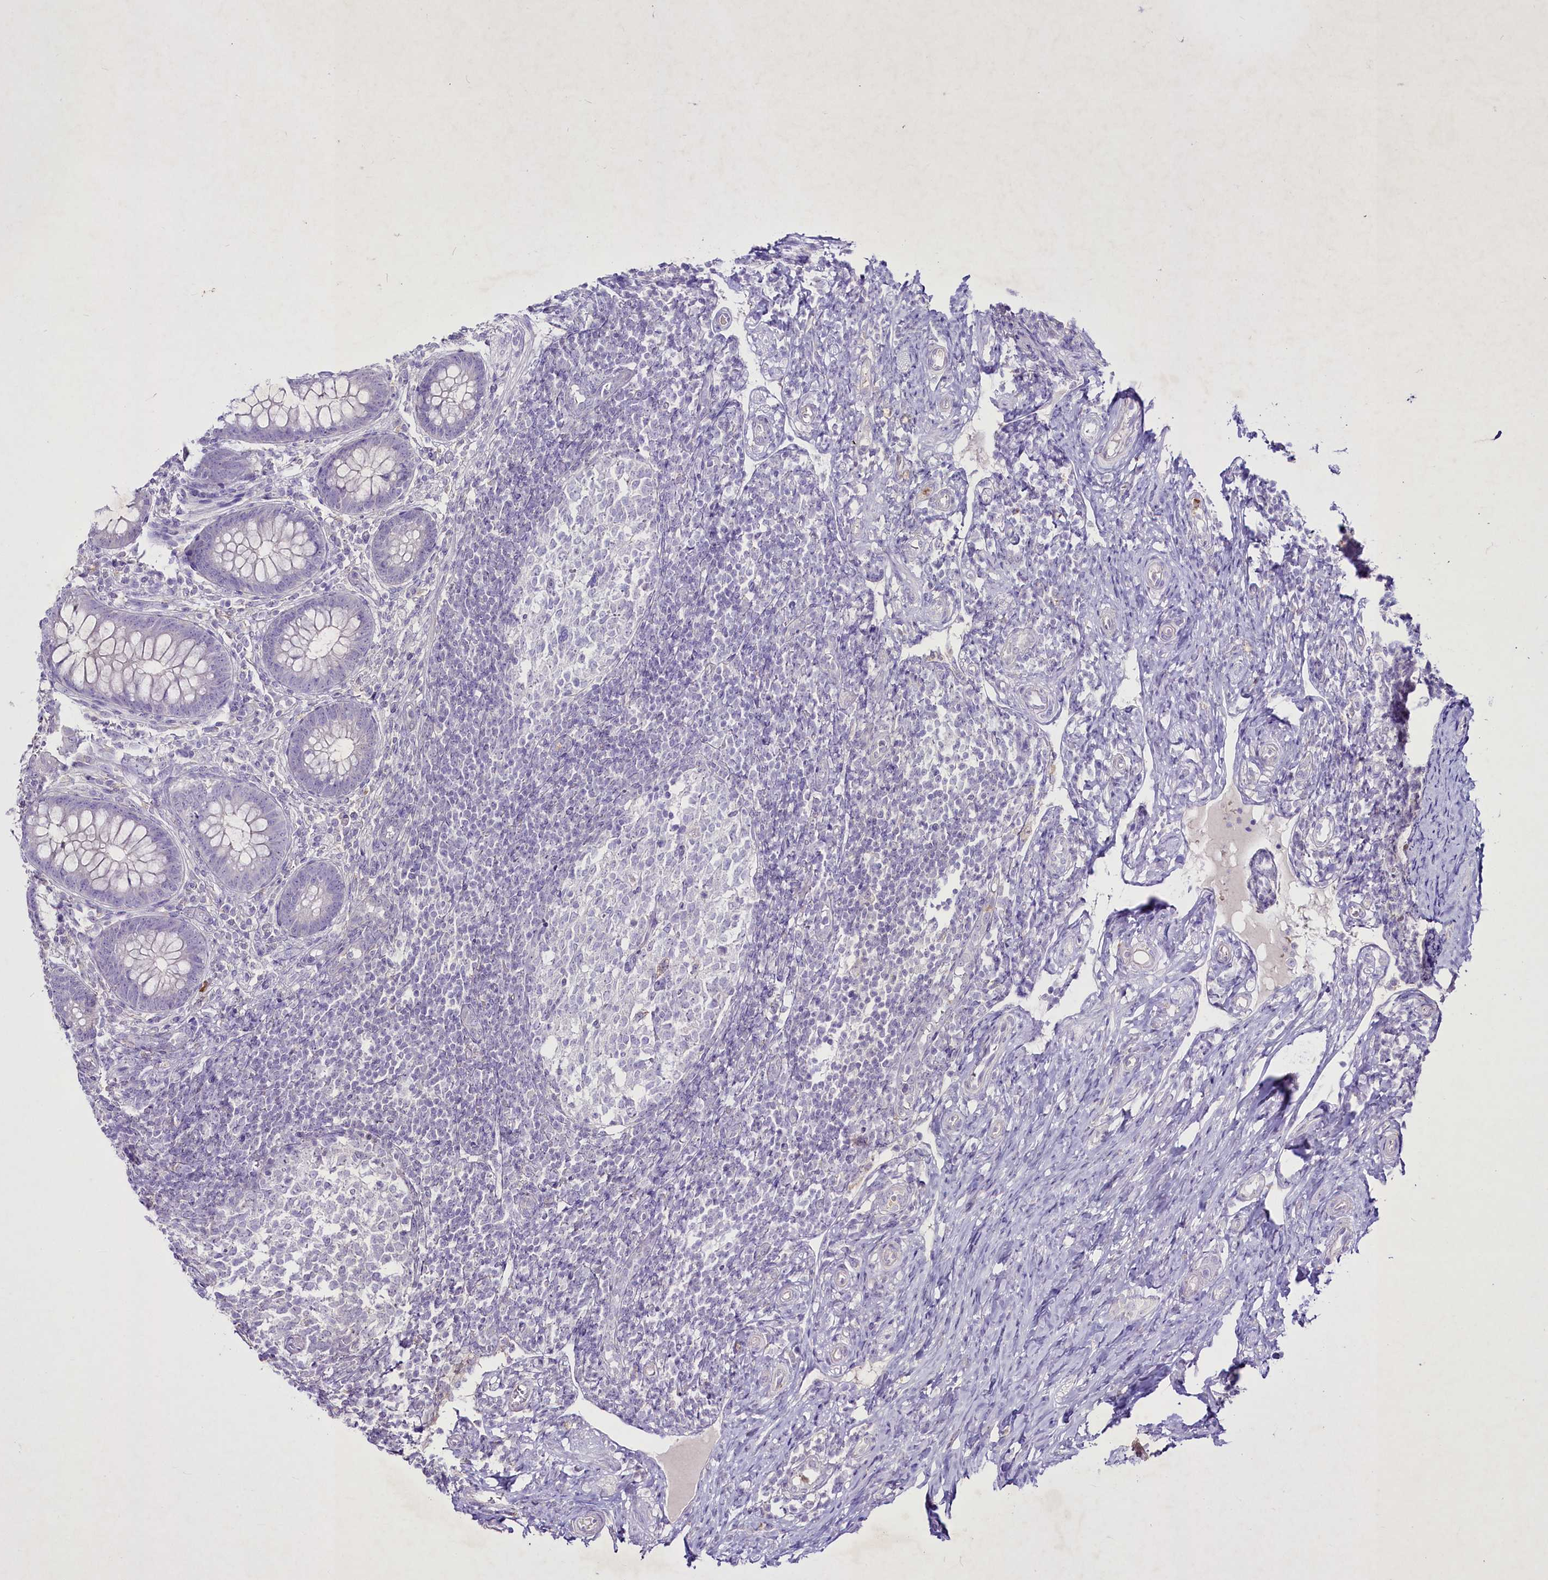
{"staining": {"intensity": "negative", "quantity": "none", "location": "none"}, "tissue": "appendix", "cell_type": "Glandular cells", "image_type": "normal", "snomed": [{"axis": "morphology", "description": "Normal tissue, NOS"}, {"axis": "topography", "description": "Appendix"}], "caption": "Image shows no significant protein positivity in glandular cells of unremarkable appendix. (DAB immunohistochemistry with hematoxylin counter stain).", "gene": "FAM209B", "patient": {"sex": "female", "age": 33}}